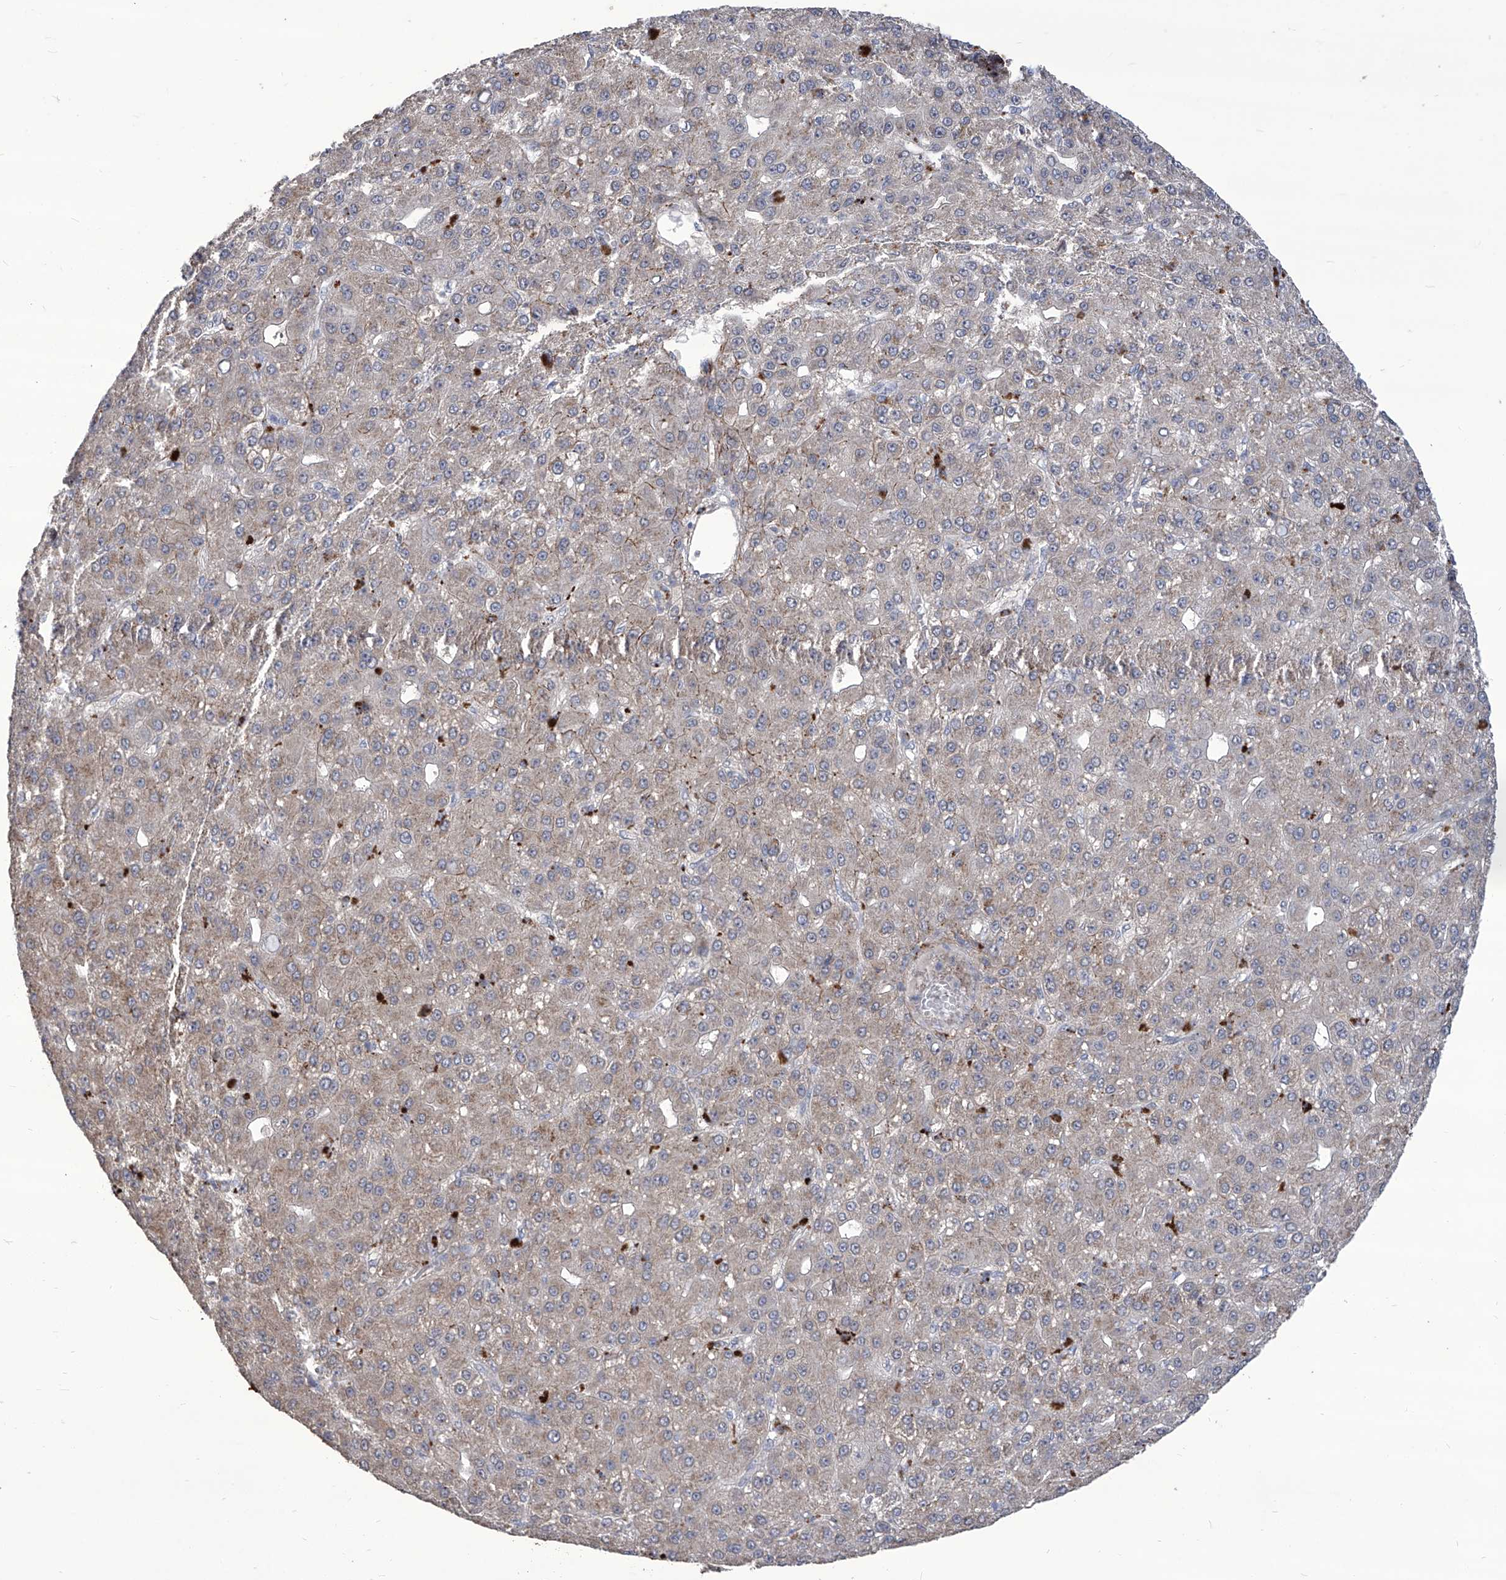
{"staining": {"intensity": "negative", "quantity": "none", "location": "none"}, "tissue": "liver cancer", "cell_type": "Tumor cells", "image_type": "cancer", "snomed": [{"axis": "morphology", "description": "Carcinoma, Hepatocellular, NOS"}, {"axis": "topography", "description": "Liver"}], "caption": "Immunohistochemical staining of liver cancer displays no significant staining in tumor cells.", "gene": "TXNIP", "patient": {"sex": "male", "age": 67}}